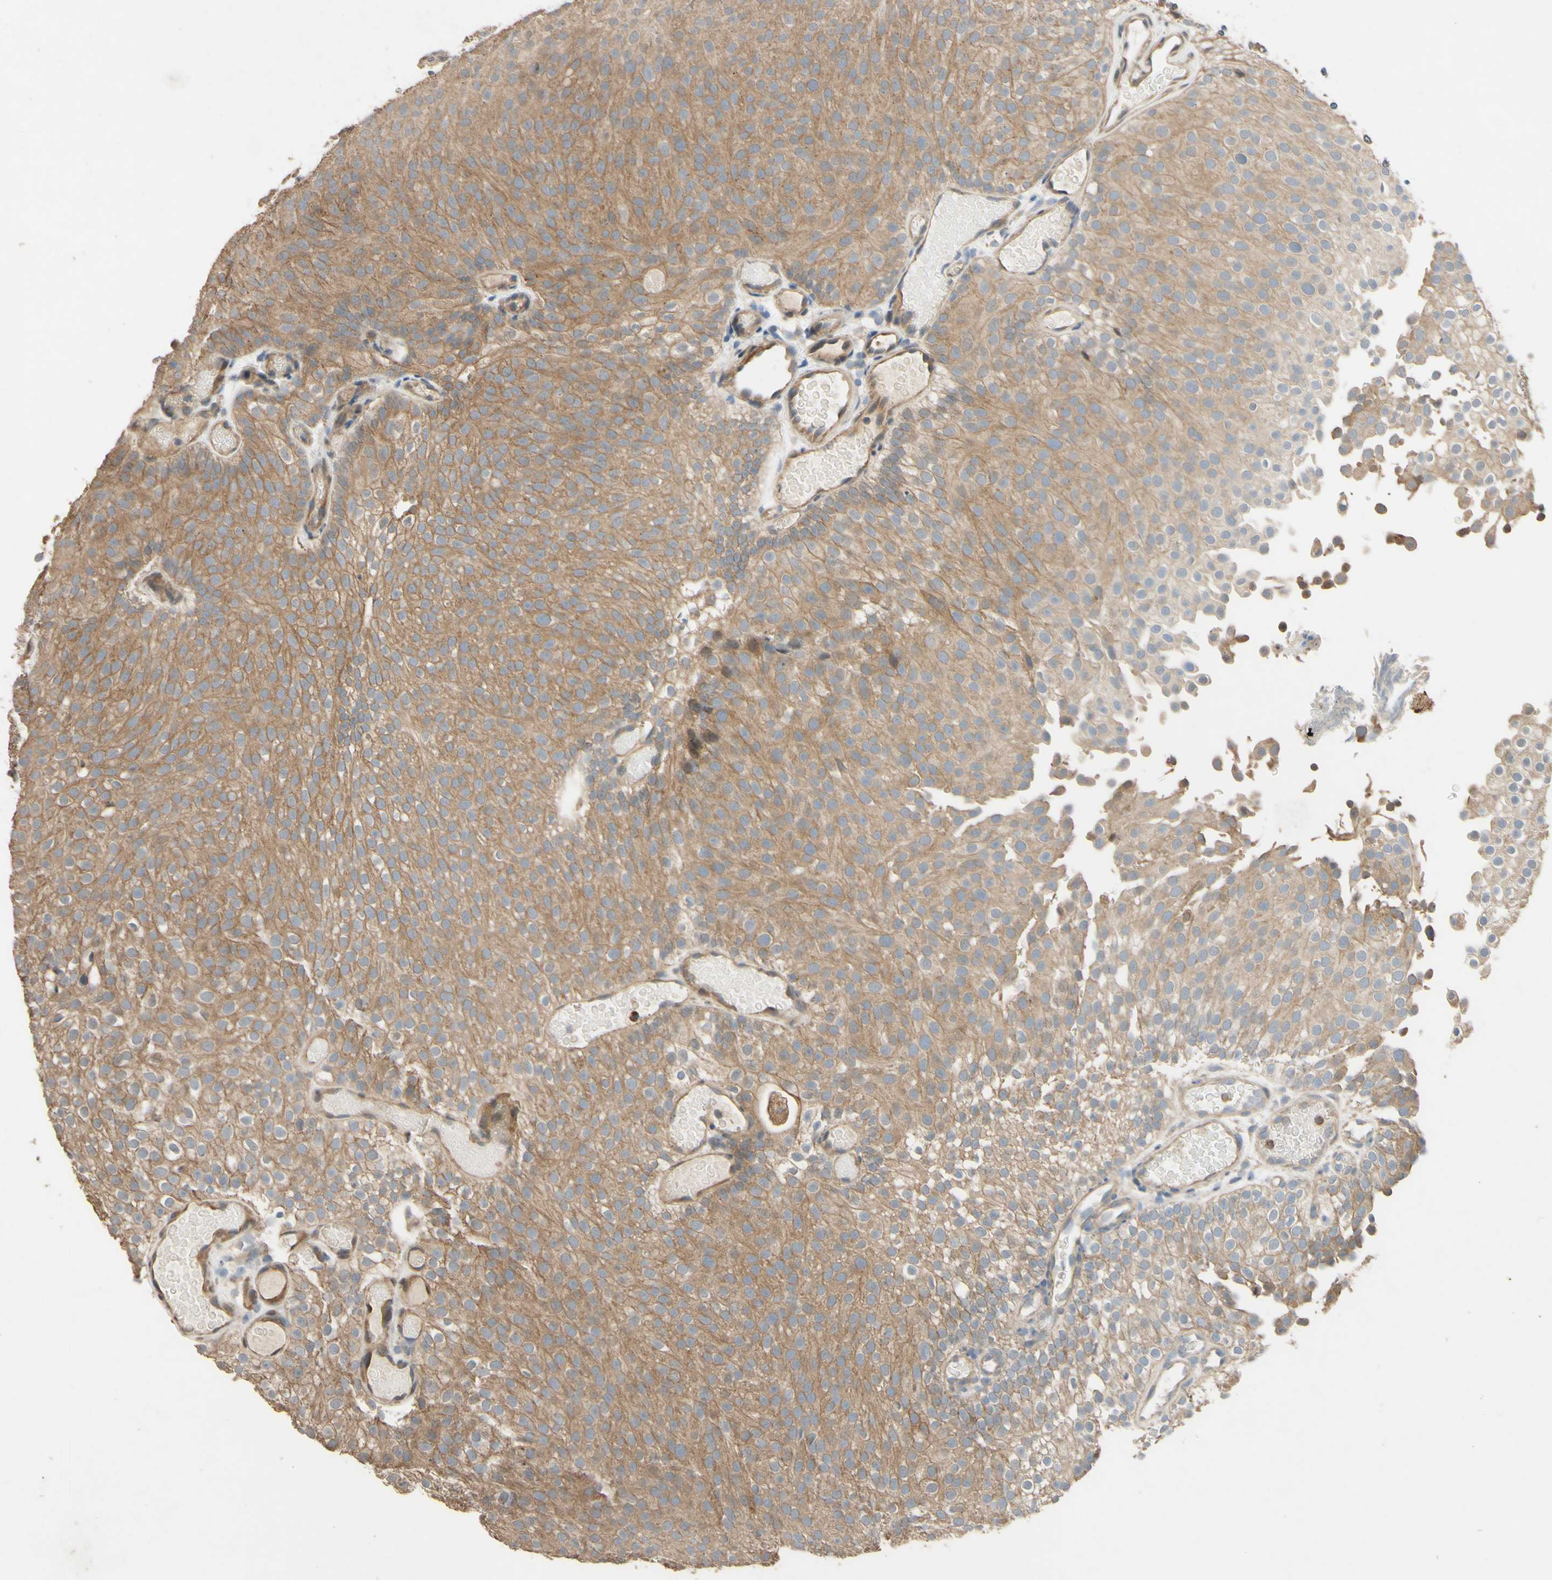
{"staining": {"intensity": "moderate", "quantity": ">75%", "location": "cytoplasmic/membranous"}, "tissue": "urothelial cancer", "cell_type": "Tumor cells", "image_type": "cancer", "snomed": [{"axis": "morphology", "description": "Urothelial carcinoma, Low grade"}, {"axis": "topography", "description": "Urinary bladder"}], "caption": "Protein staining of urothelial carcinoma (low-grade) tissue exhibits moderate cytoplasmic/membranous expression in about >75% of tumor cells. Nuclei are stained in blue.", "gene": "SMIM19", "patient": {"sex": "male", "age": 78}}